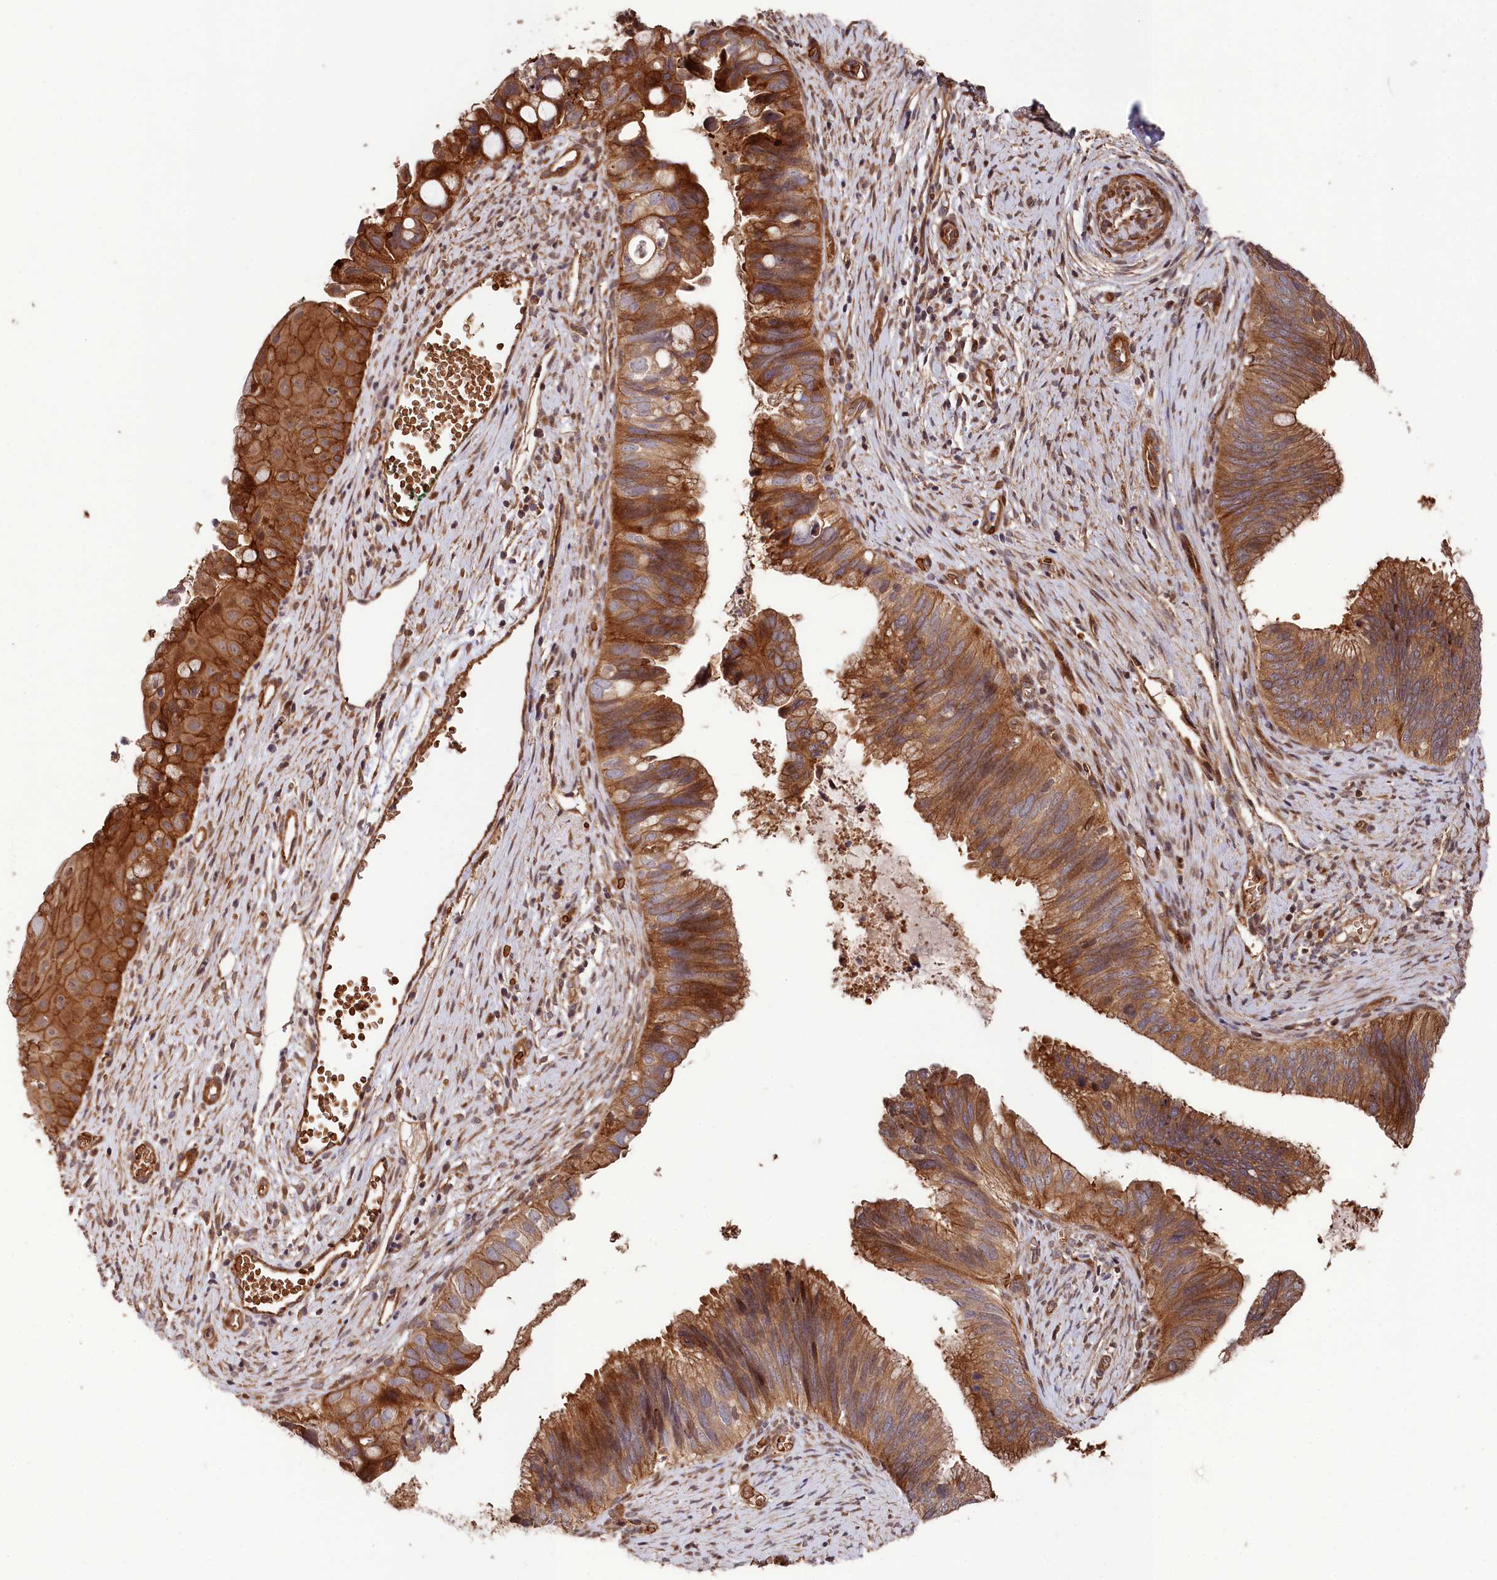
{"staining": {"intensity": "strong", "quantity": ">75%", "location": "cytoplasmic/membranous"}, "tissue": "cervical cancer", "cell_type": "Tumor cells", "image_type": "cancer", "snomed": [{"axis": "morphology", "description": "Adenocarcinoma, NOS"}, {"axis": "topography", "description": "Cervix"}], "caption": "Protein staining of adenocarcinoma (cervical) tissue reveals strong cytoplasmic/membranous expression in approximately >75% of tumor cells.", "gene": "TNKS1BP1", "patient": {"sex": "female", "age": 42}}